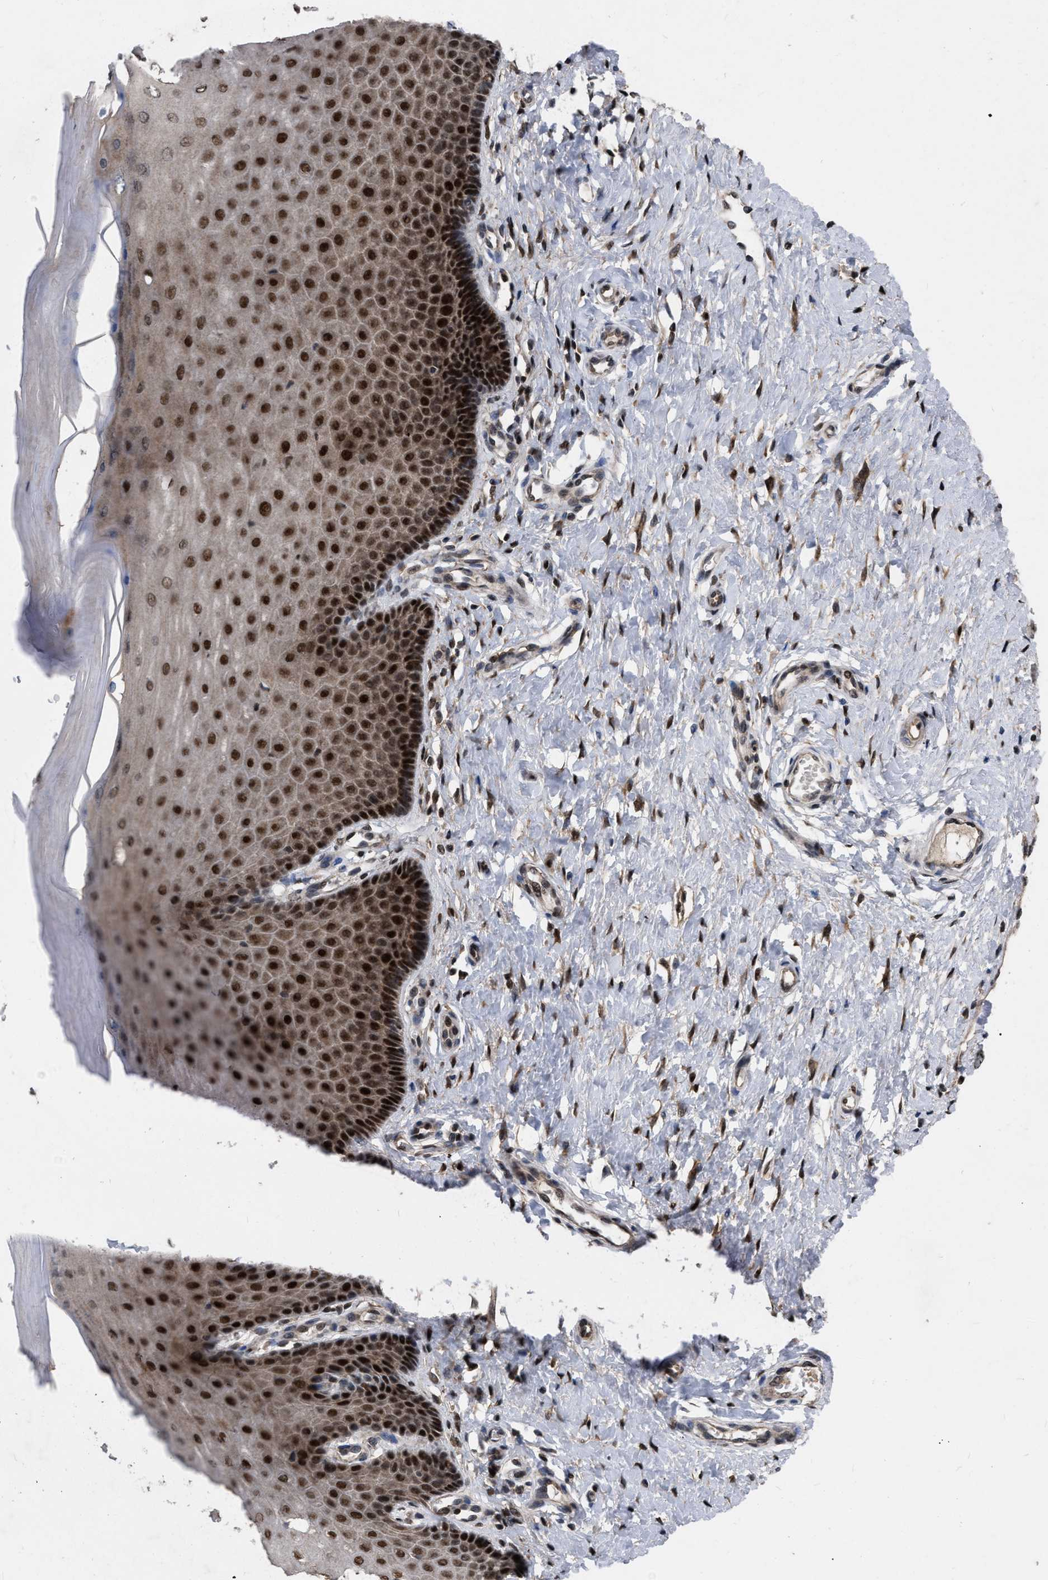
{"staining": {"intensity": "strong", "quantity": "25%-75%", "location": "cytoplasmic/membranous,nuclear"}, "tissue": "cervix", "cell_type": "Glandular cells", "image_type": "normal", "snomed": [{"axis": "morphology", "description": "Normal tissue, NOS"}, {"axis": "topography", "description": "Cervix"}], "caption": "DAB immunohistochemical staining of normal human cervix exhibits strong cytoplasmic/membranous,nuclear protein positivity in approximately 25%-75% of glandular cells.", "gene": "MDM4", "patient": {"sex": "female", "age": 55}}